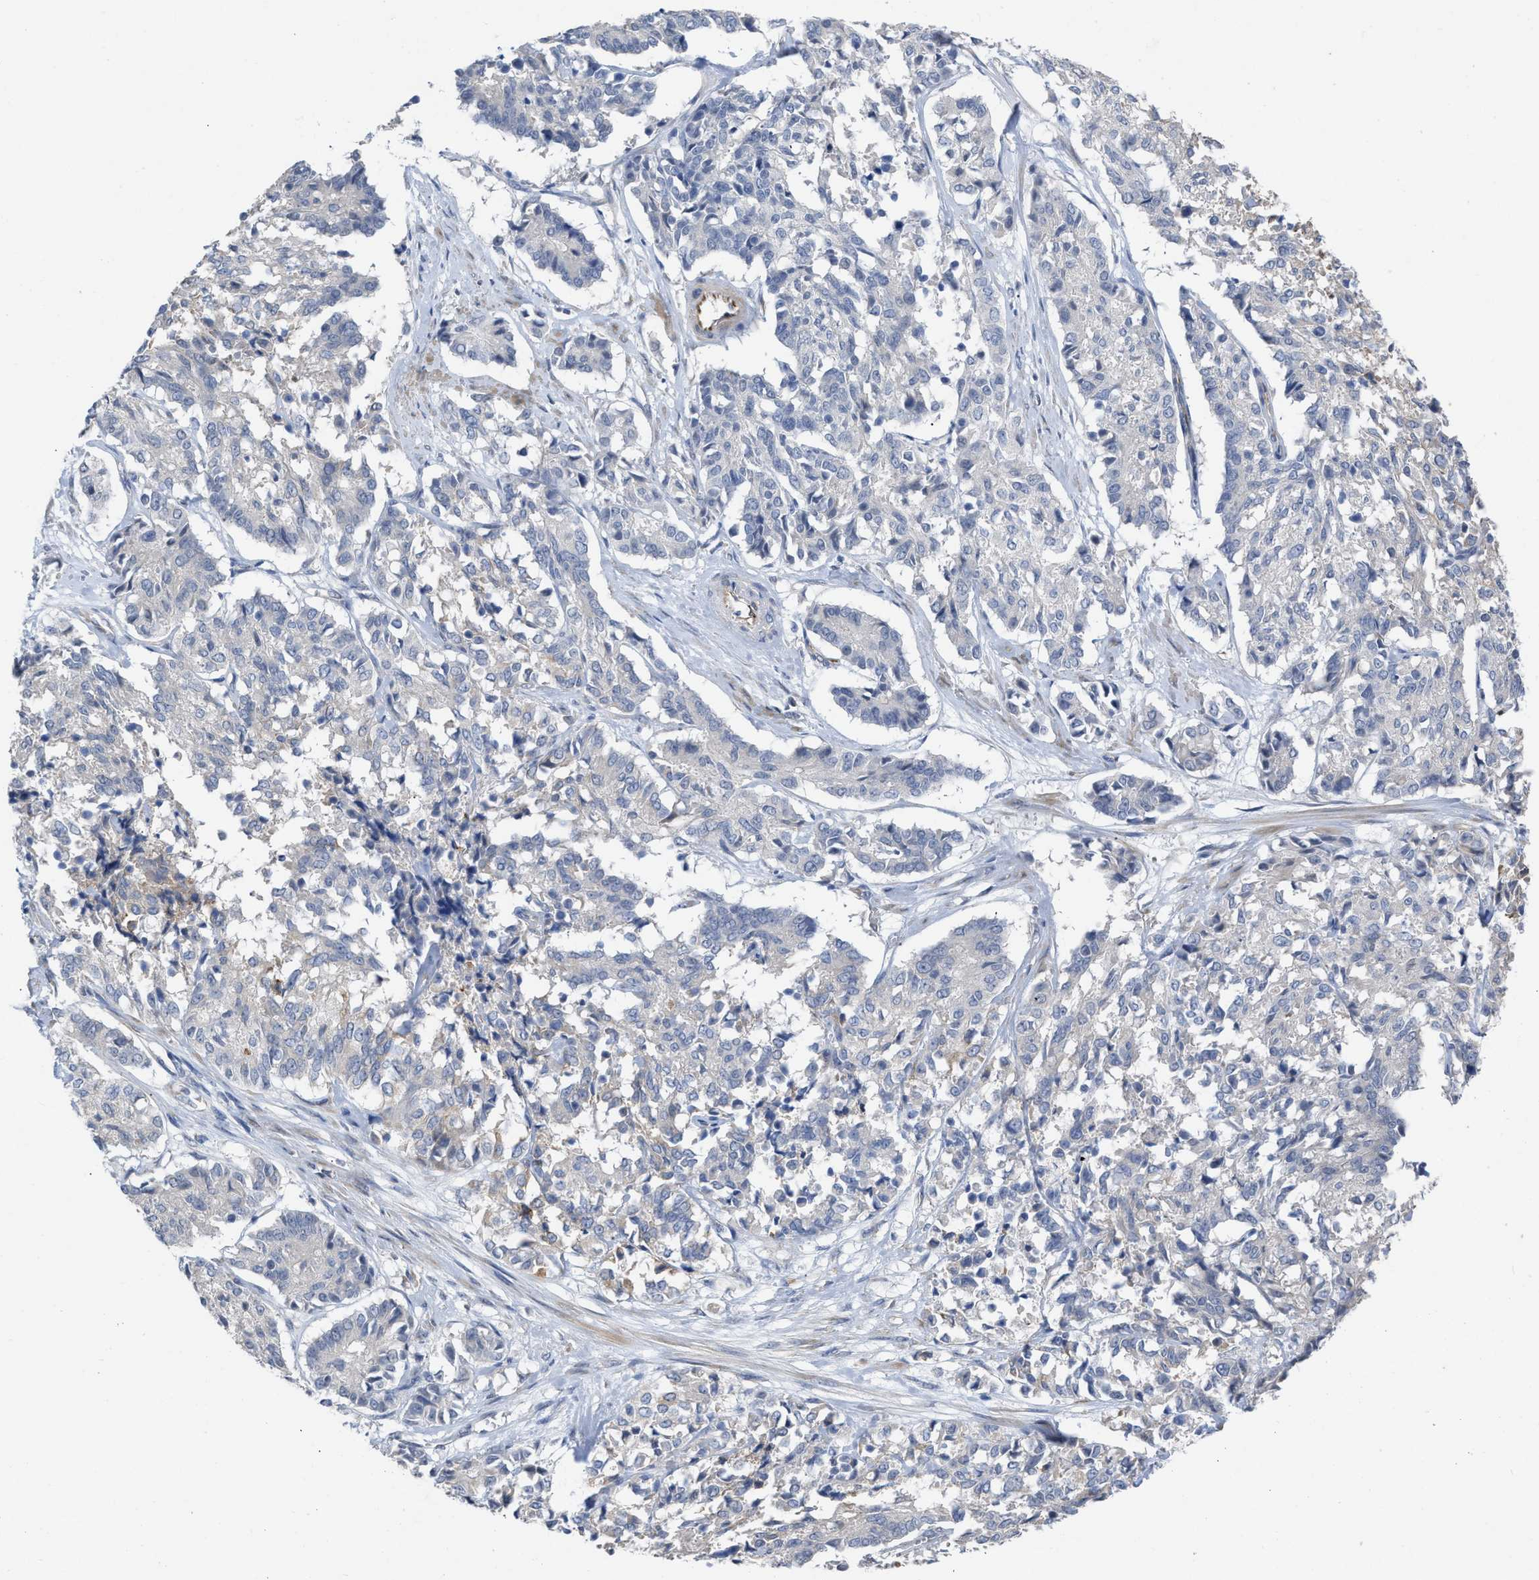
{"staining": {"intensity": "negative", "quantity": "none", "location": "none"}, "tissue": "cervical cancer", "cell_type": "Tumor cells", "image_type": "cancer", "snomed": [{"axis": "morphology", "description": "Squamous cell carcinoma, NOS"}, {"axis": "topography", "description": "Cervix"}], "caption": "The histopathology image demonstrates no significant staining in tumor cells of squamous cell carcinoma (cervical).", "gene": "TMEM131", "patient": {"sex": "female", "age": 35}}